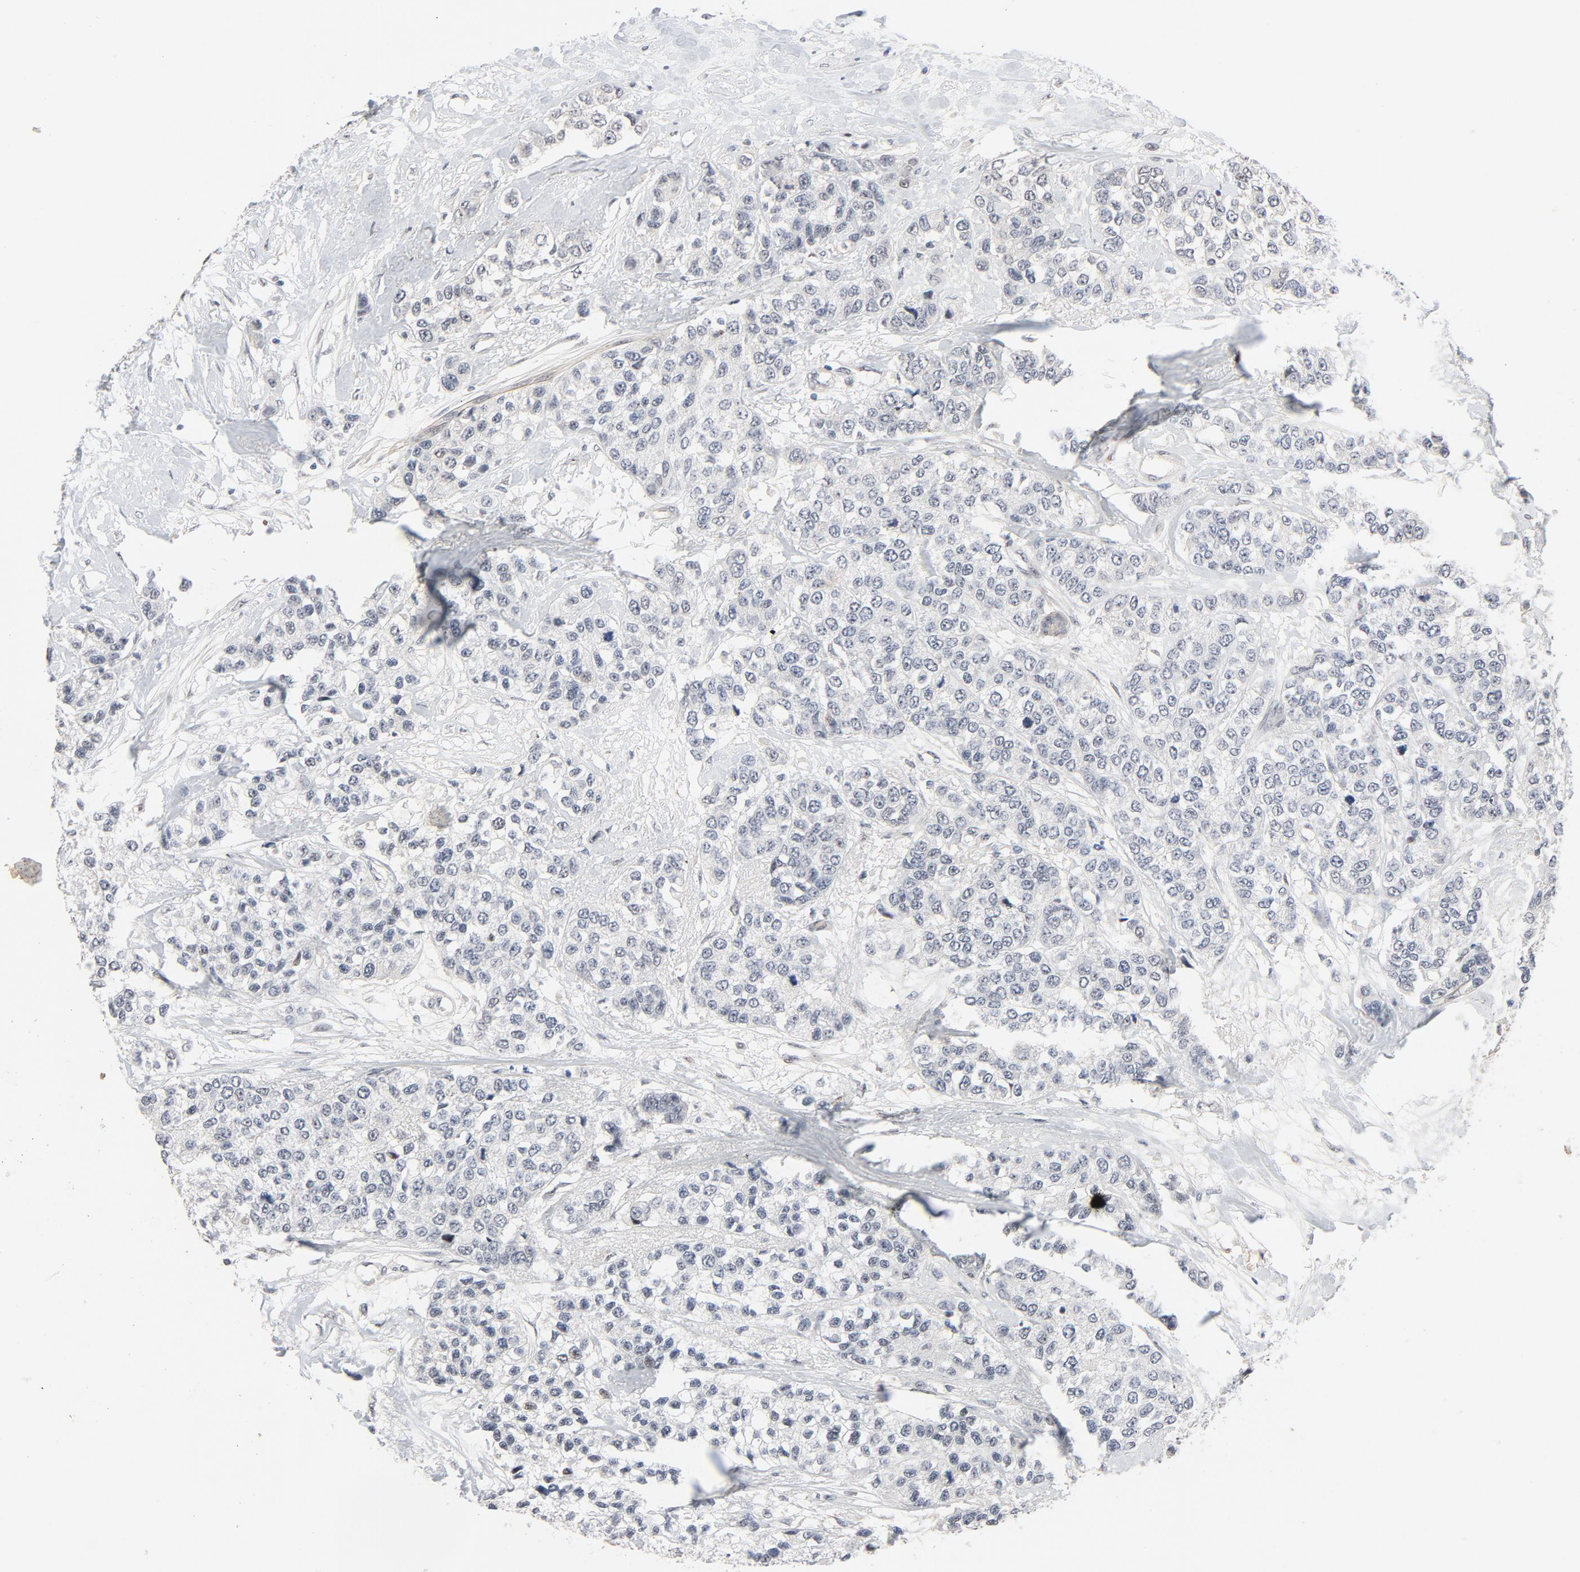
{"staining": {"intensity": "negative", "quantity": "none", "location": "none"}, "tissue": "breast cancer", "cell_type": "Tumor cells", "image_type": "cancer", "snomed": [{"axis": "morphology", "description": "Duct carcinoma"}, {"axis": "topography", "description": "Breast"}], "caption": "Protein analysis of breast infiltrating ductal carcinoma exhibits no significant staining in tumor cells.", "gene": "FSCB", "patient": {"sex": "female", "age": 51}}